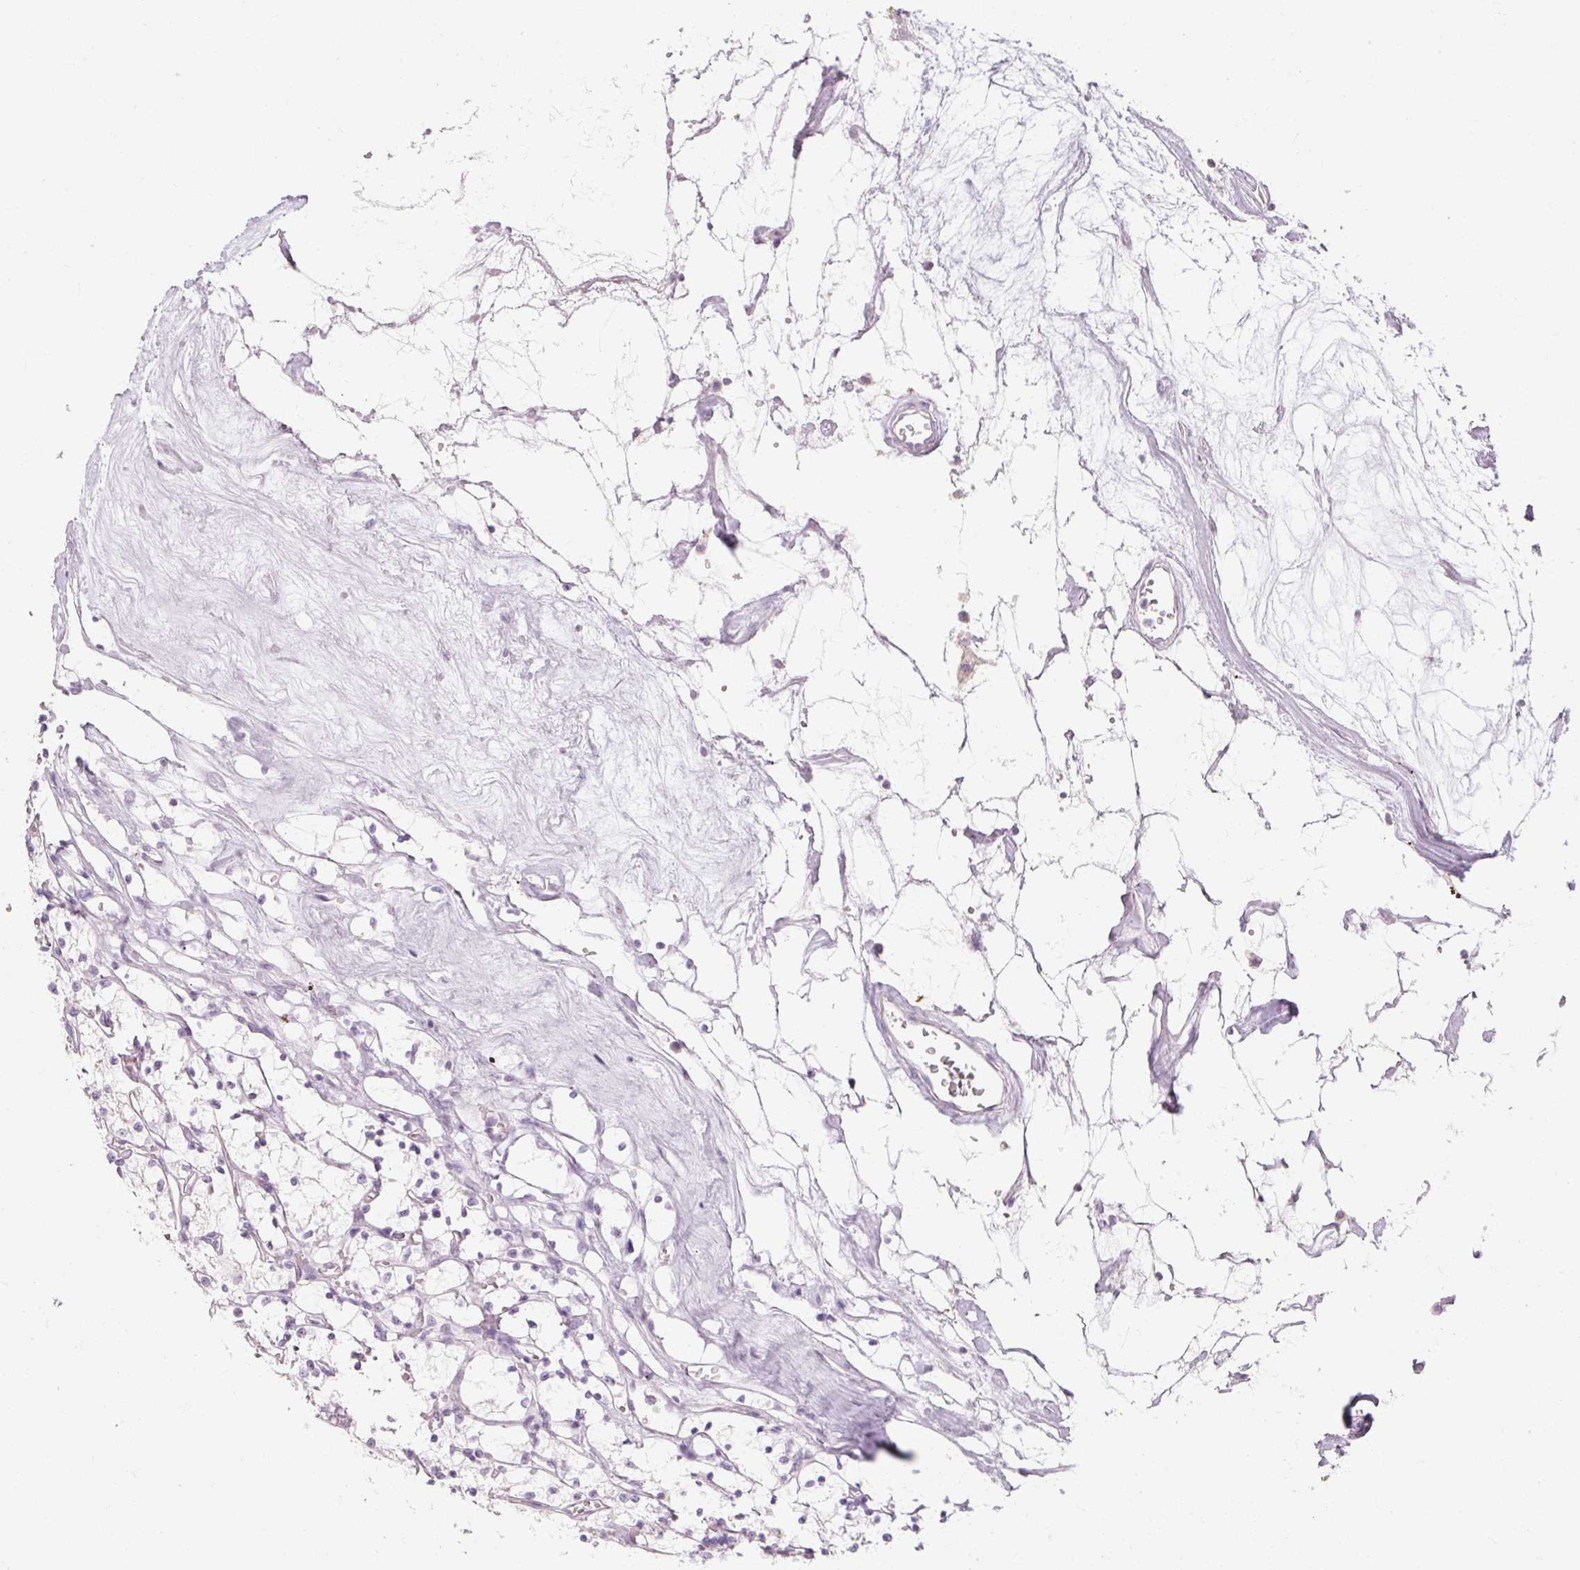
{"staining": {"intensity": "negative", "quantity": "none", "location": "none"}, "tissue": "renal cancer", "cell_type": "Tumor cells", "image_type": "cancer", "snomed": [{"axis": "morphology", "description": "Adenocarcinoma, NOS"}, {"axis": "topography", "description": "Kidney"}], "caption": "Protein analysis of adenocarcinoma (renal) shows no significant positivity in tumor cells.", "gene": "NFE2L3", "patient": {"sex": "female", "age": 69}}